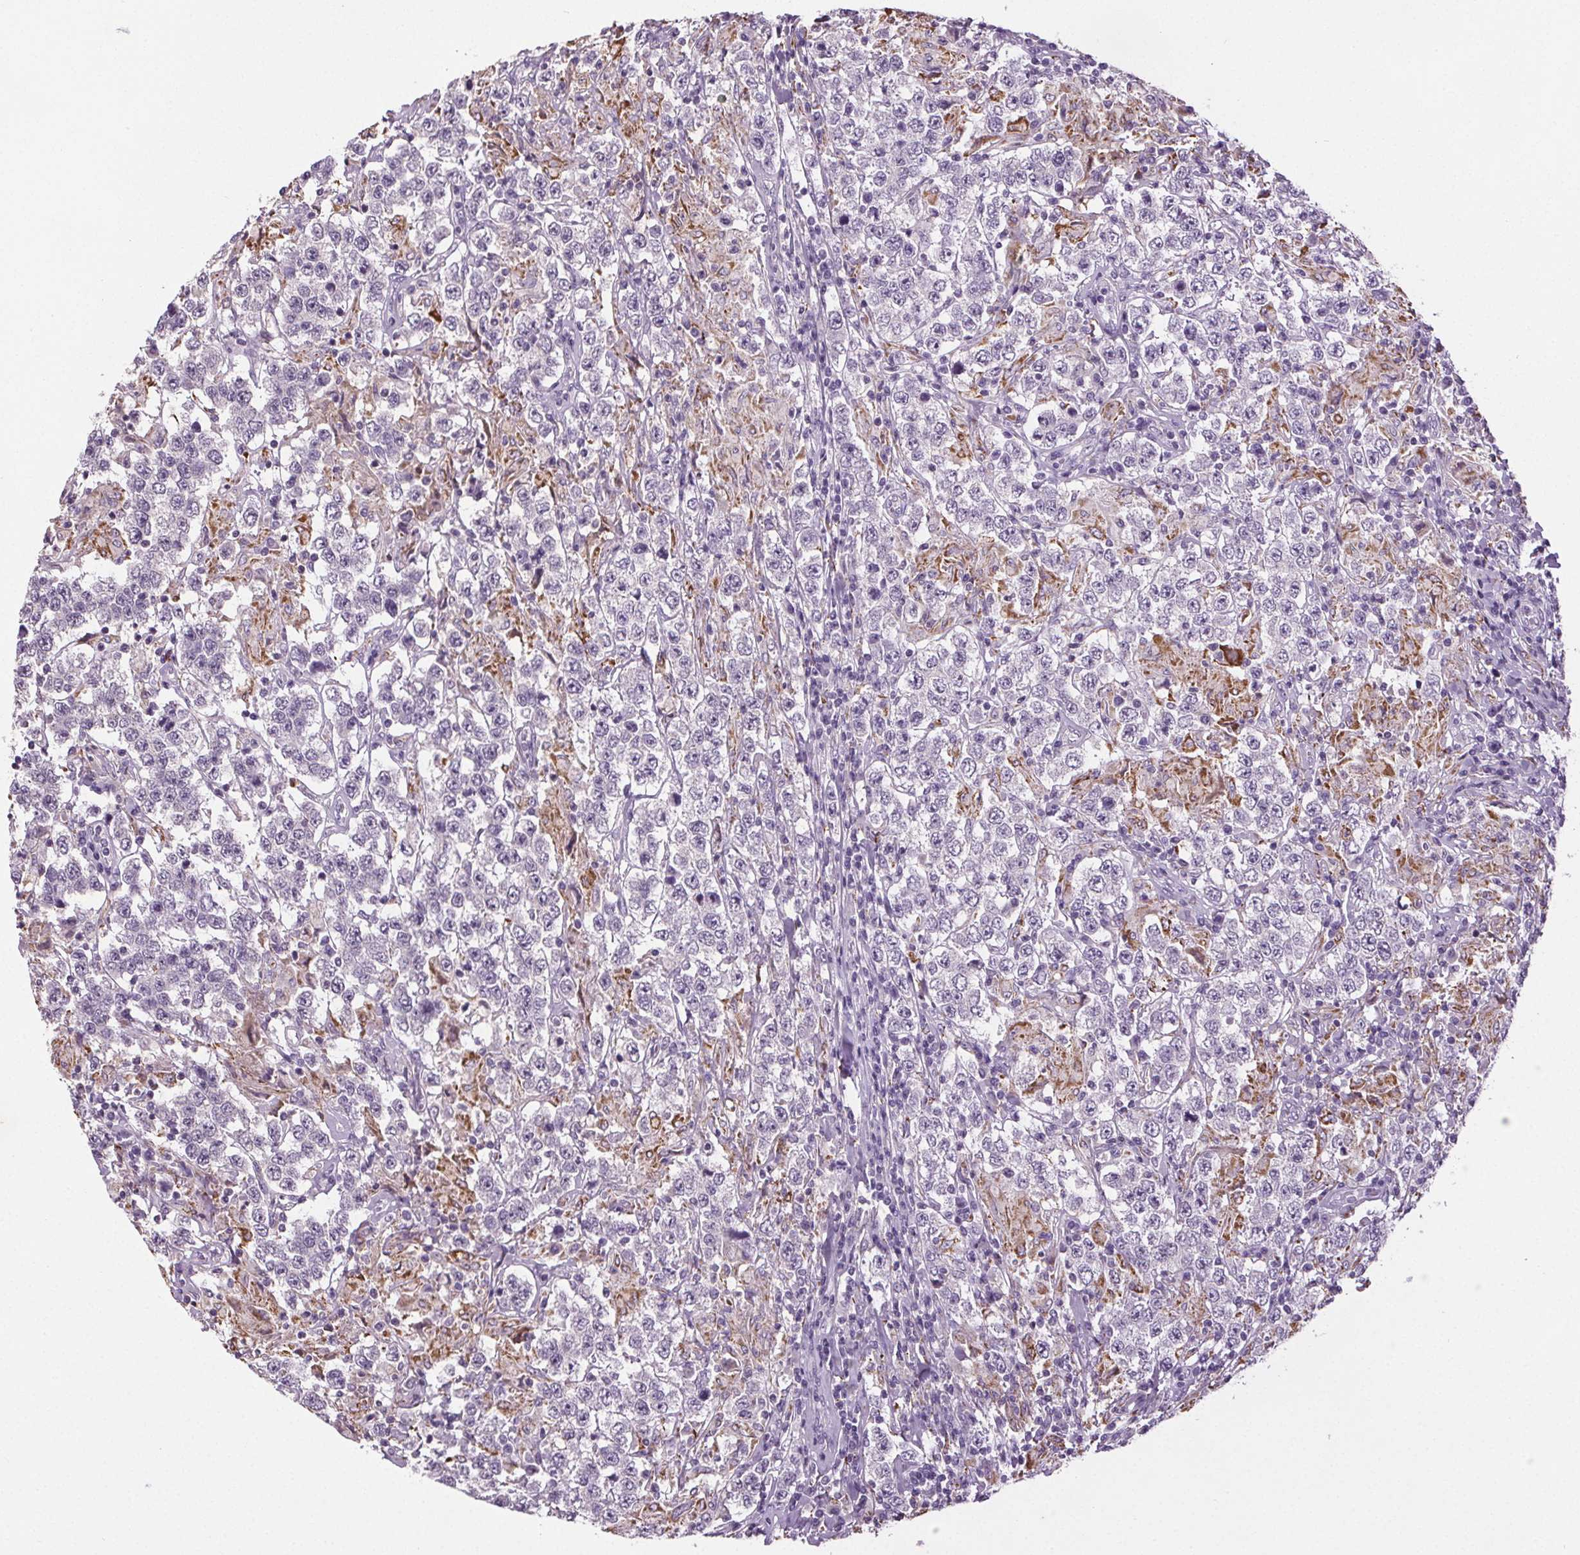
{"staining": {"intensity": "negative", "quantity": "none", "location": "none"}, "tissue": "testis cancer", "cell_type": "Tumor cells", "image_type": "cancer", "snomed": [{"axis": "morphology", "description": "Seminoma, NOS"}, {"axis": "morphology", "description": "Carcinoma, Embryonal, NOS"}, {"axis": "topography", "description": "Testis"}], "caption": "A high-resolution micrograph shows immunohistochemistry staining of testis cancer (seminoma), which displays no significant expression in tumor cells.", "gene": "GPIHBP1", "patient": {"sex": "male", "age": 41}}